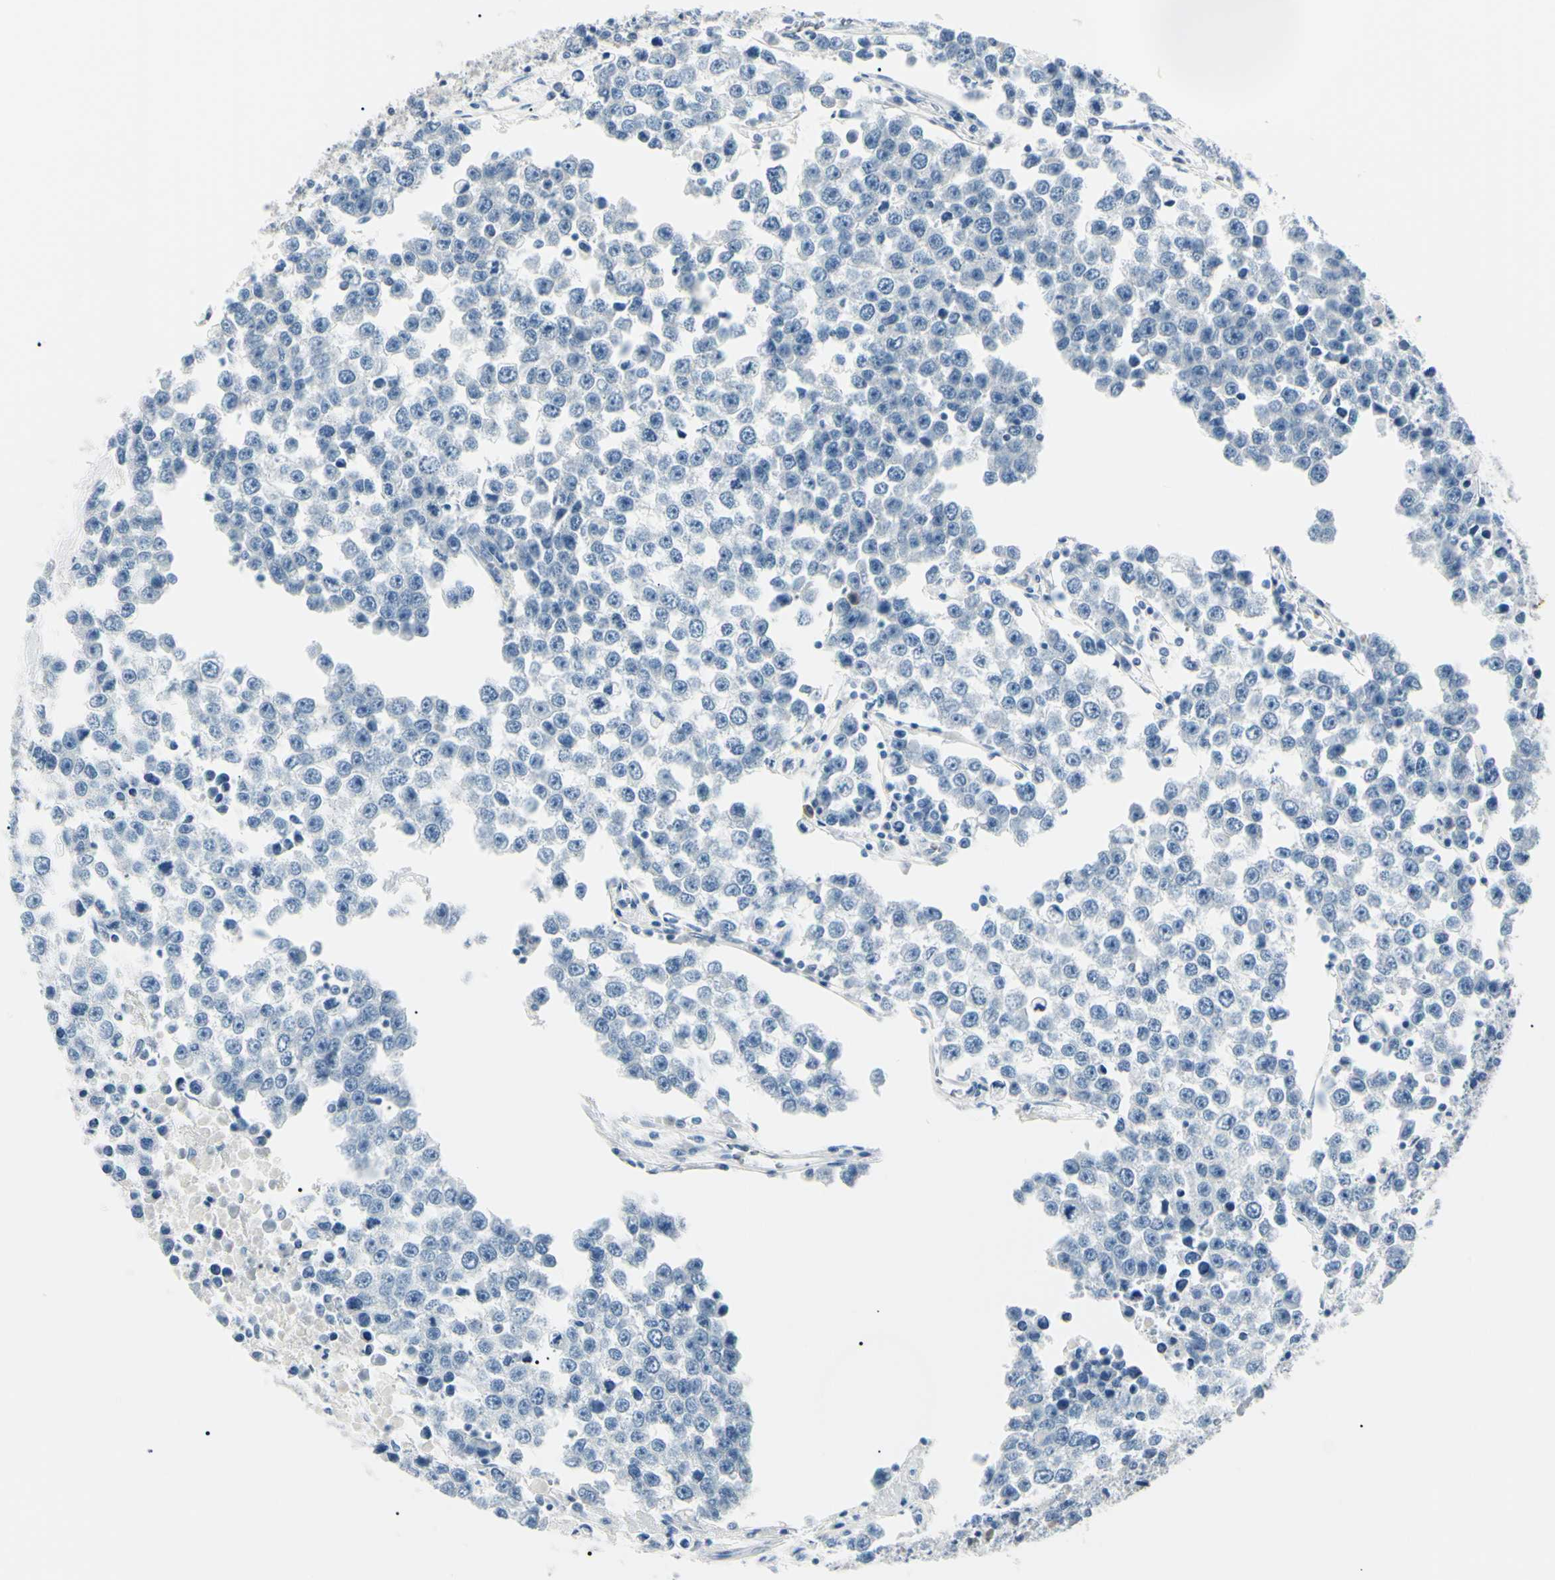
{"staining": {"intensity": "negative", "quantity": "none", "location": "none"}, "tissue": "testis cancer", "cell_type": "Tumor cells", "image_type": "cancer", "snomed": [{"axis": "morphology", "description": "Seminoma, NOS"}, {"axis": "morphology", "description": "Carcinoma, Embryonal, NOS"}, {"axis": "topography", "description": "Testis"}], "caption": "Immunohistochemistry micrograph of neoplastic tissue: testis cancer stained with DAB reveals no significant protein staining in tumor cells. (DAB (3,3'-diaminobenzidine) immunohistochemistry visualized using brightfield microscopy, high magnification).", "gene": "CA2", "patient": {"sex": "male", "age": 52}}